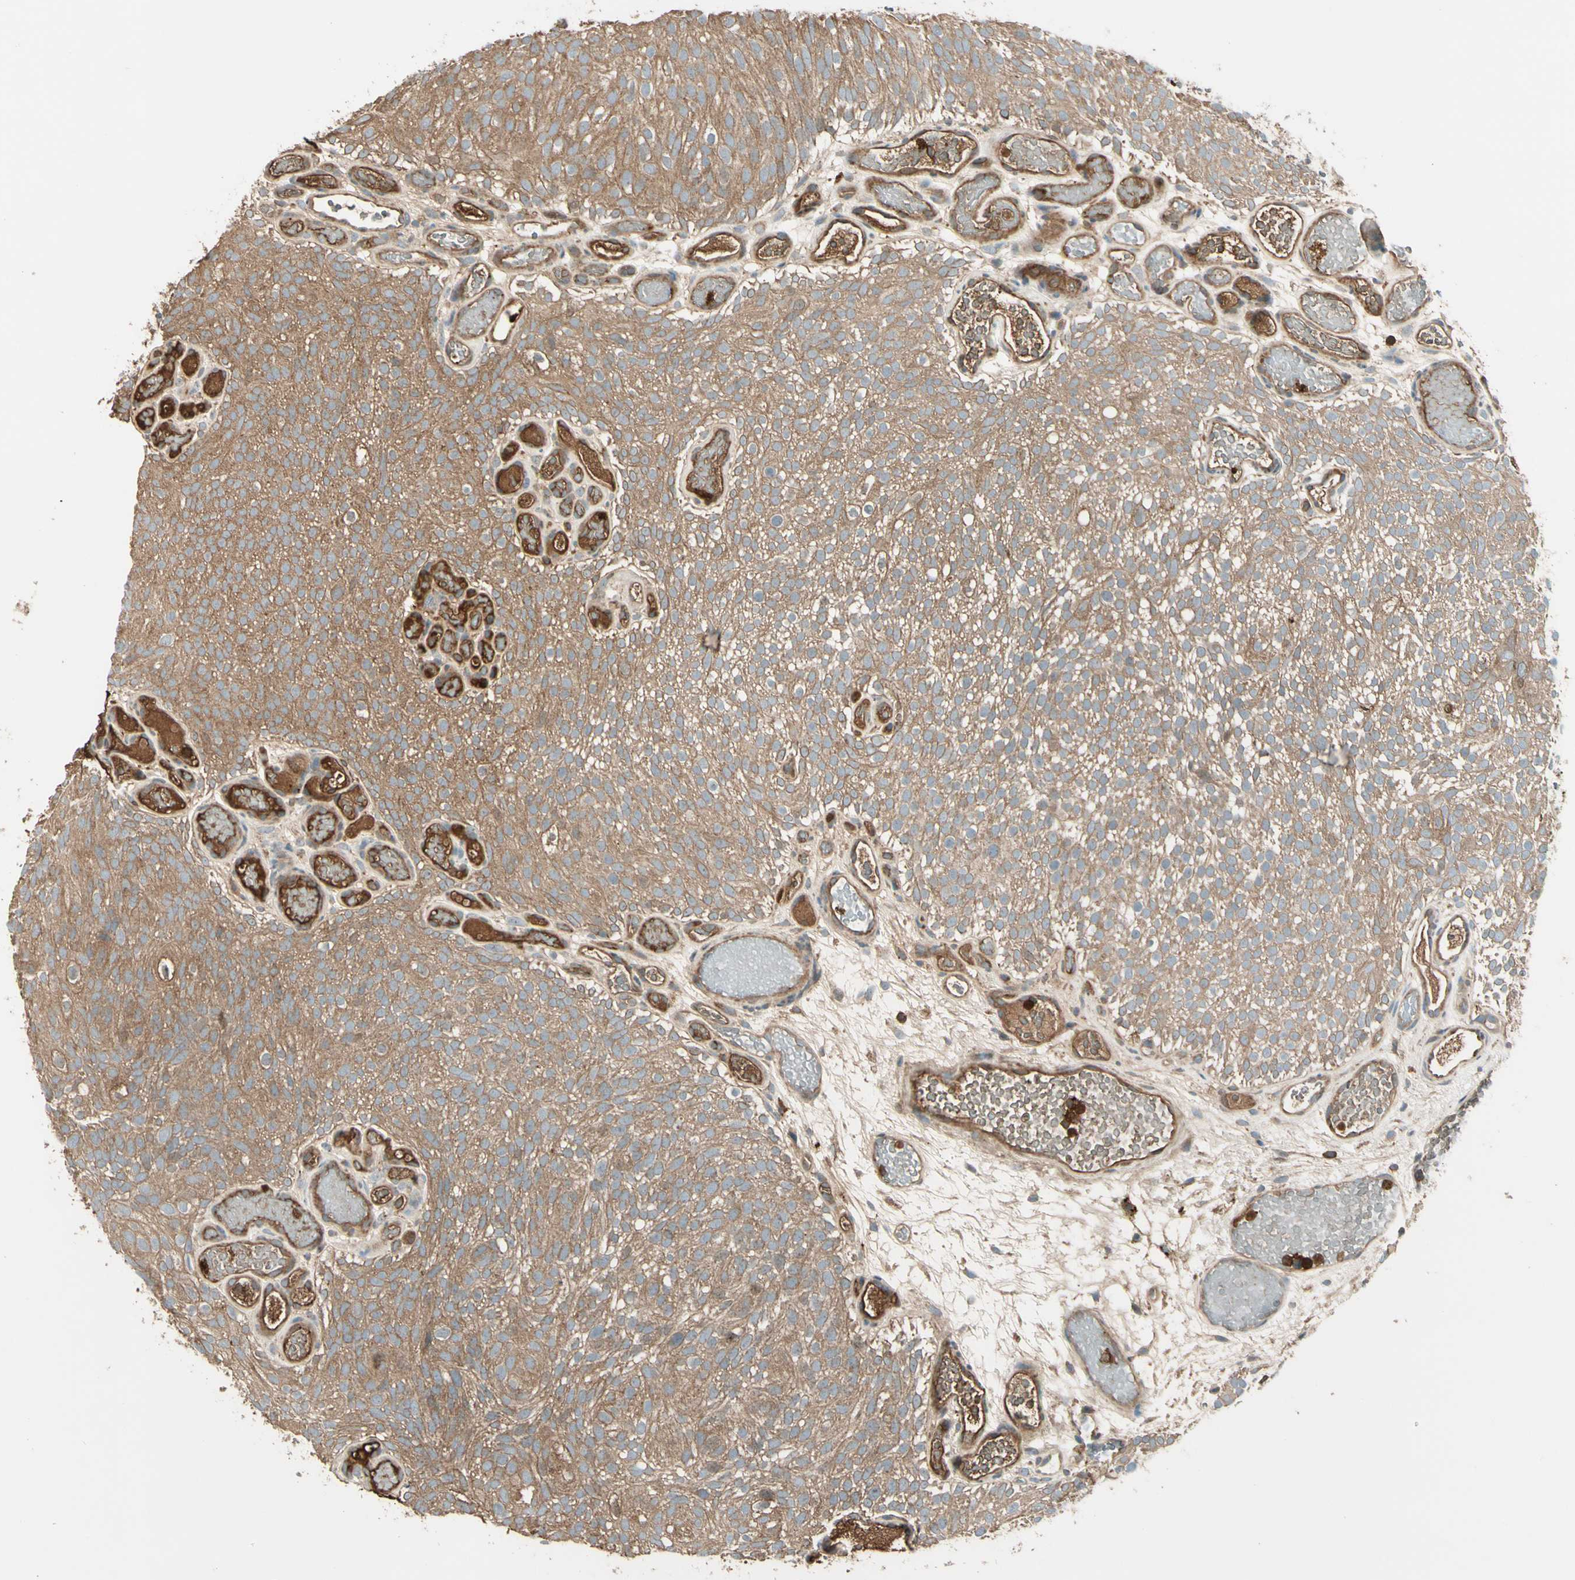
{"staining": {"intensity": "moderate", "quantity": ">75%", "location": "cytoplasmic/membranous"}, "tissue": "urothelial cancer", "cell_type": "Tumor cells", "image_type": "cancer", "snomed": [{"axis": "morphology", "description": "Urothelial carcinoma, Low grade"}, {"axis": "topography", "description": "Urinary bladder"}], "caption": "Urothelial carcinoma (low-grade) tissue demonstrates moderate cytoplasmic/membranous expression in about >75% of tumor cells", "gene": "STX11", "patient": {"sex": "male", "age": 78}}